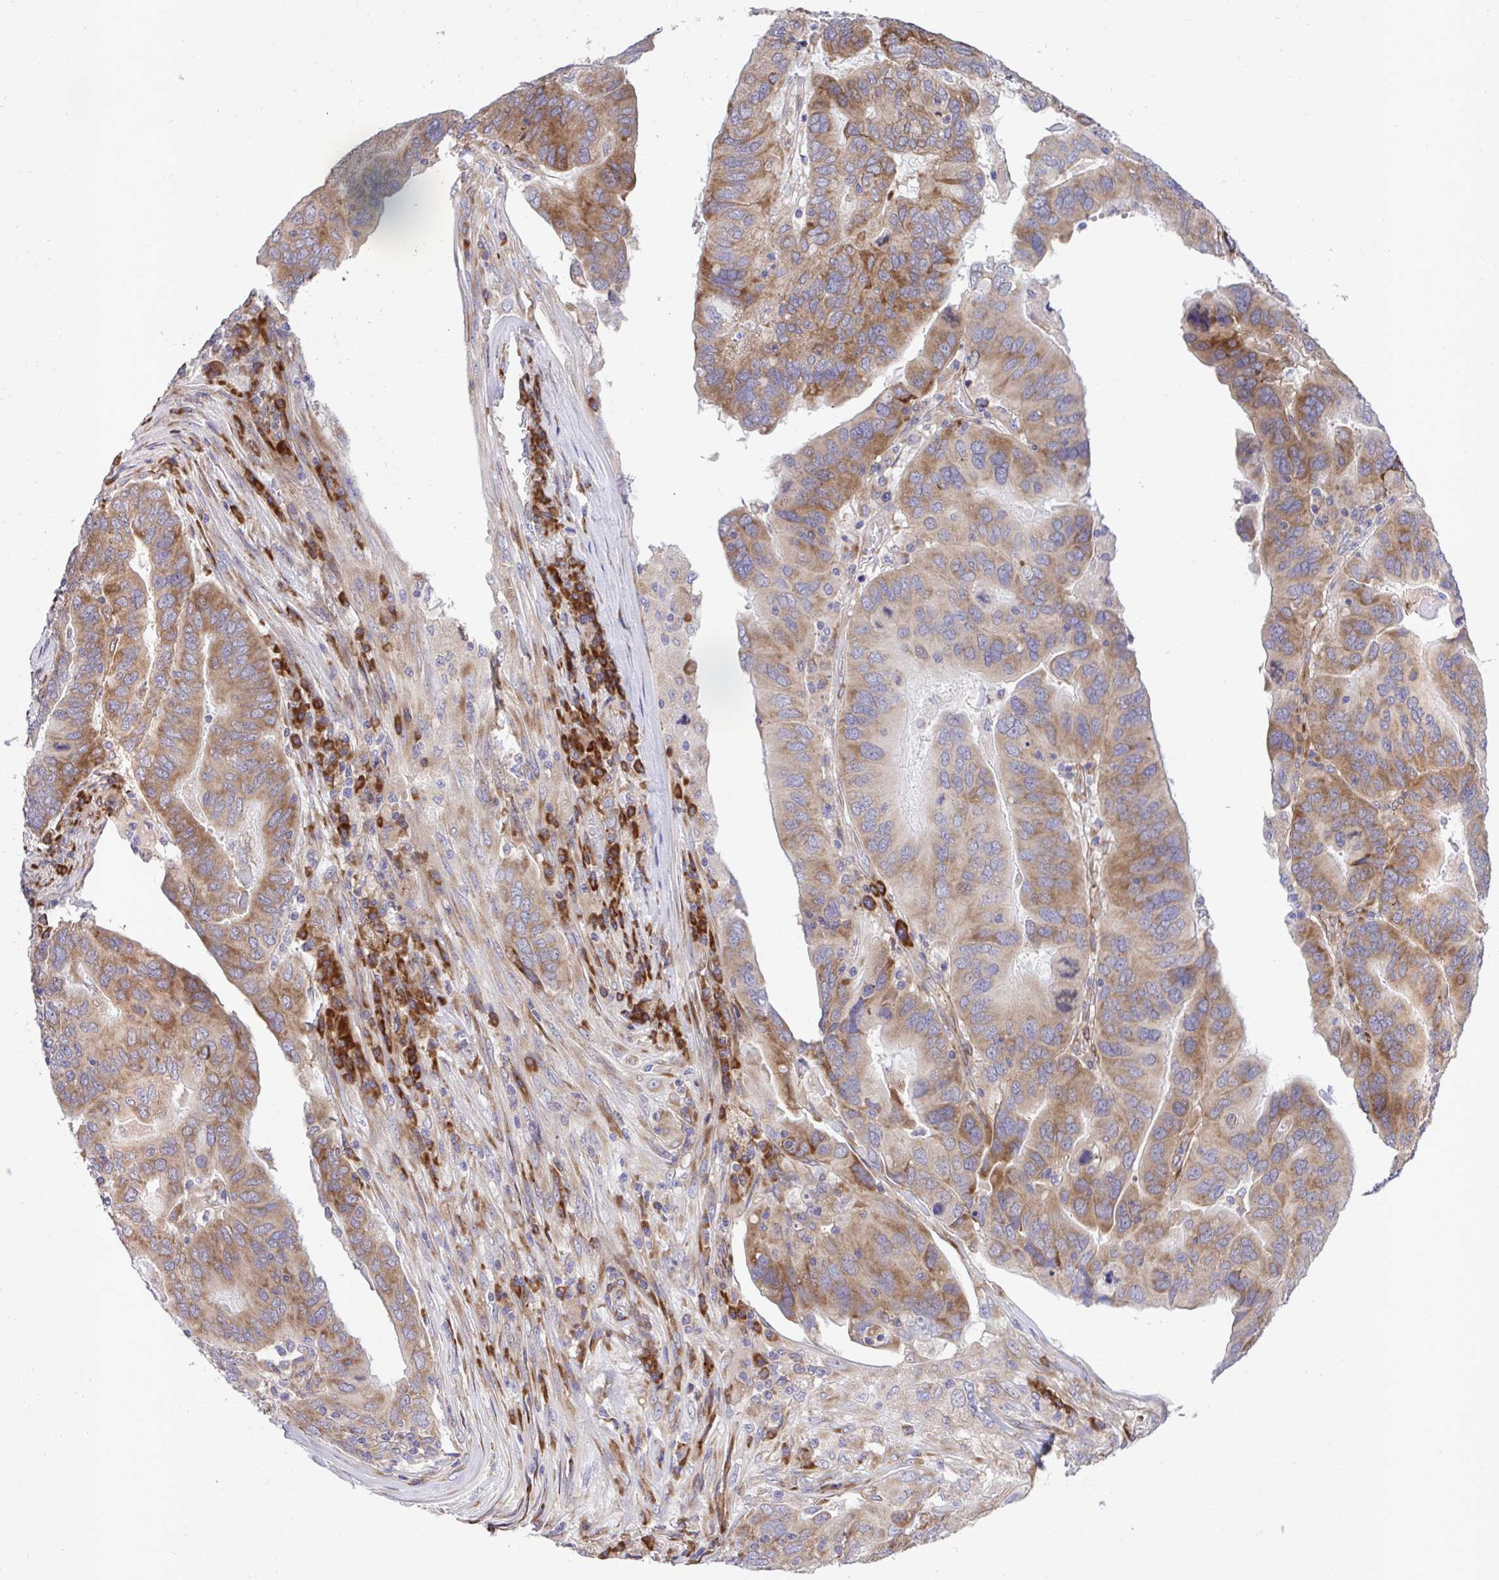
{"staining": {"intensity": "moderate", "quantity": ">75%", "location": "cytoplasmic/membranous"}, "tissue": "ovarian cancer", "cell_type": "Tumor cells", "image_type": "cancer", "snomed": [{"axis": "morphology", "description": "Cystadenocarcinoma, serous, NOS"}, {"axis": "topography", "description": "Ovary"}], "caption": "High-magnification brightfield microscopy of ovarian cancer (serous cystadenocarcinoma) stained with DAB (brown) and counterstained with hematoxylin (blue). tumor cells exhibit moderate cytoplasmic/membranous positivity is present in about>75% of cells.", "gene": "RPS15", "patient": {"sex": "female", "age": 79}}